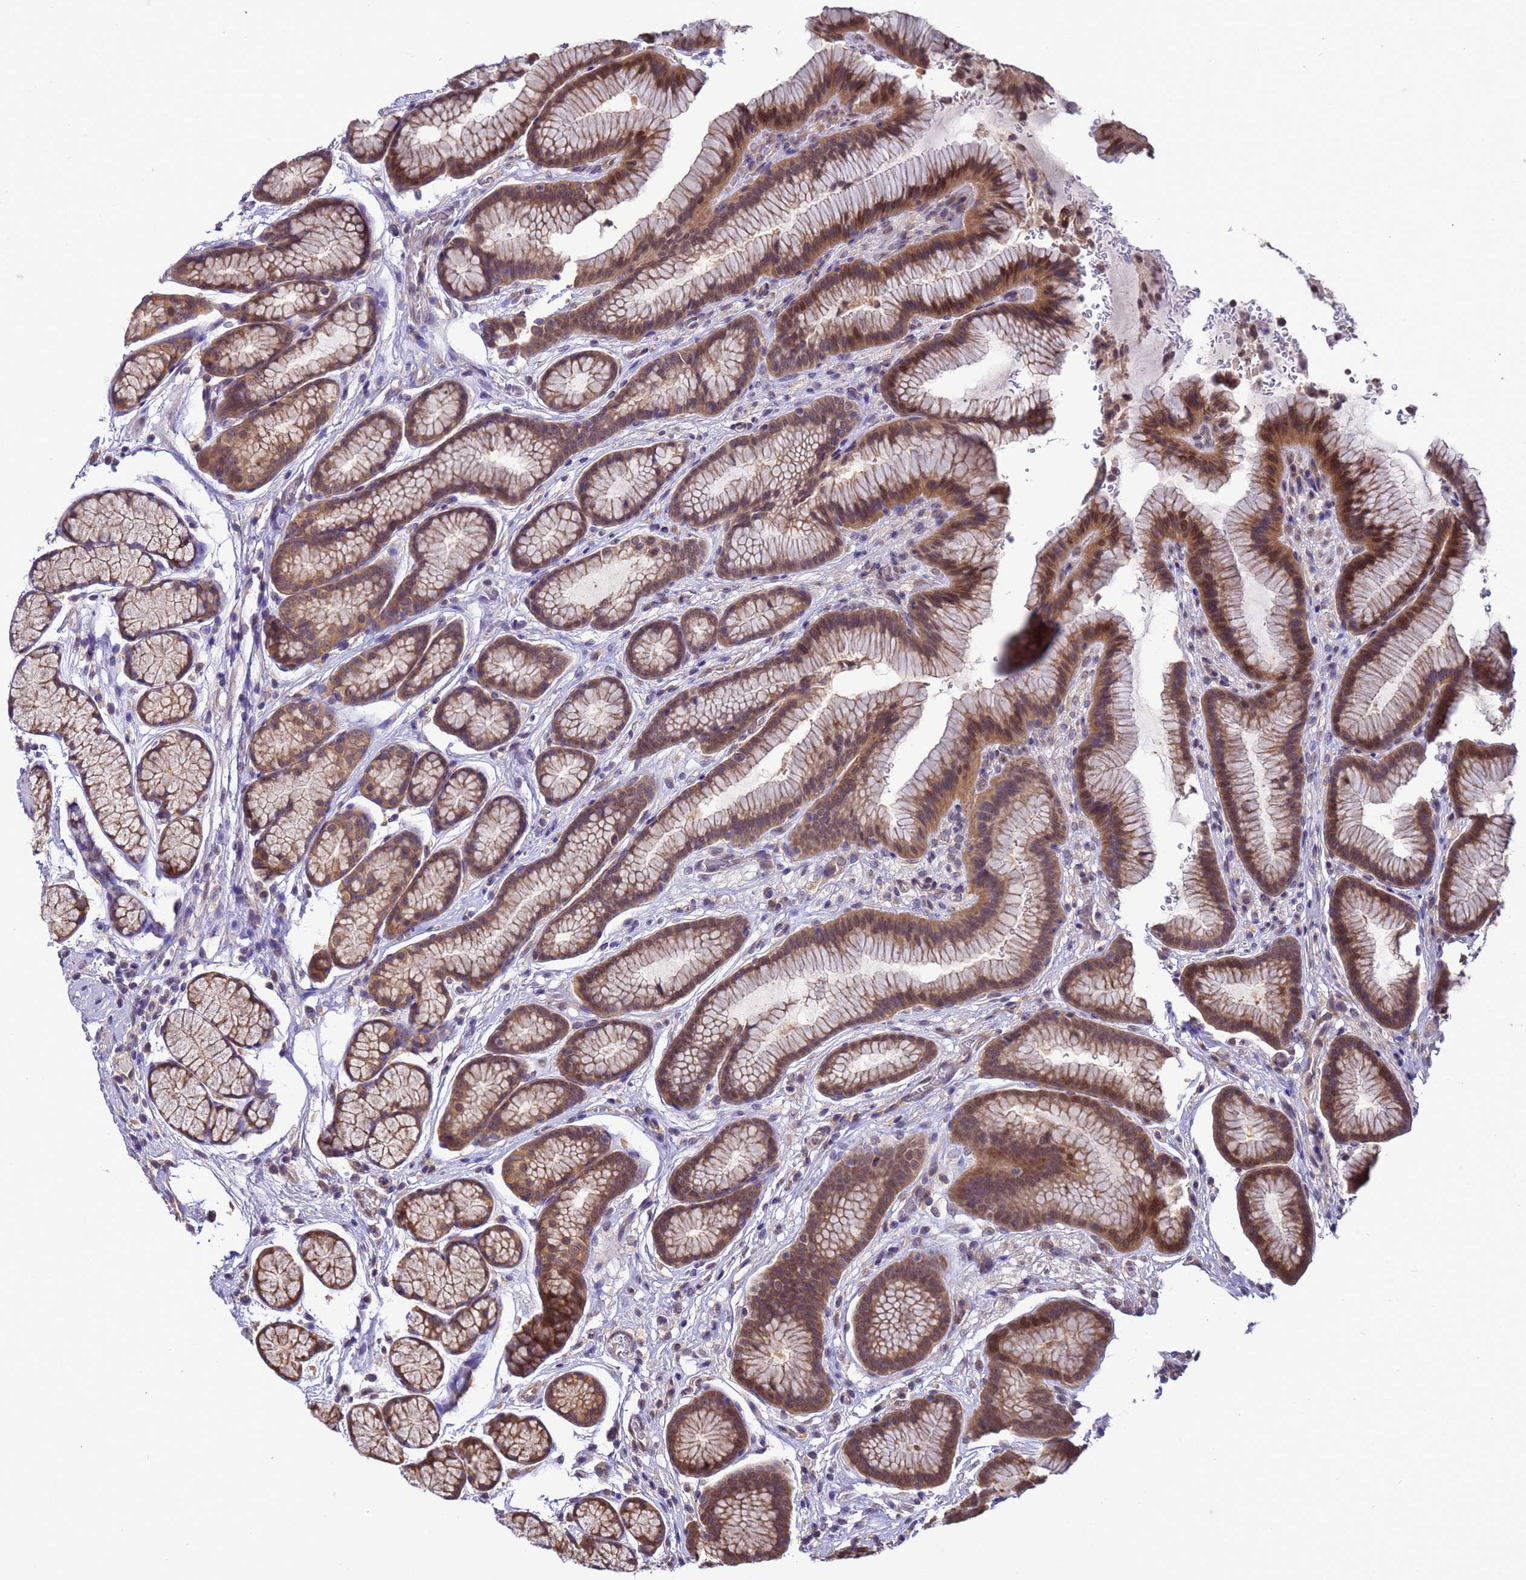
{"staining": {"intensity": "moderate", "quantity": ">75%", "location": "cytoplasmic/membranous,nuclear"}, "tissue": "stomach", "cell_type": "Glandular cells", "image_type": "normal", "snomed": [{"axis": "morphology", "description": "Normal tissue, NOS"}, {"axis": "topography", "description": "Stomach"}], "caption": "Protein positivity by IHC exhibits moderate cytoplasmic/membranous,nuclear staining in approximately >75% of glandular cells in benign stomach.", "gene": "ZFP69B", "patient": {"sex": "male", "age": 42}}